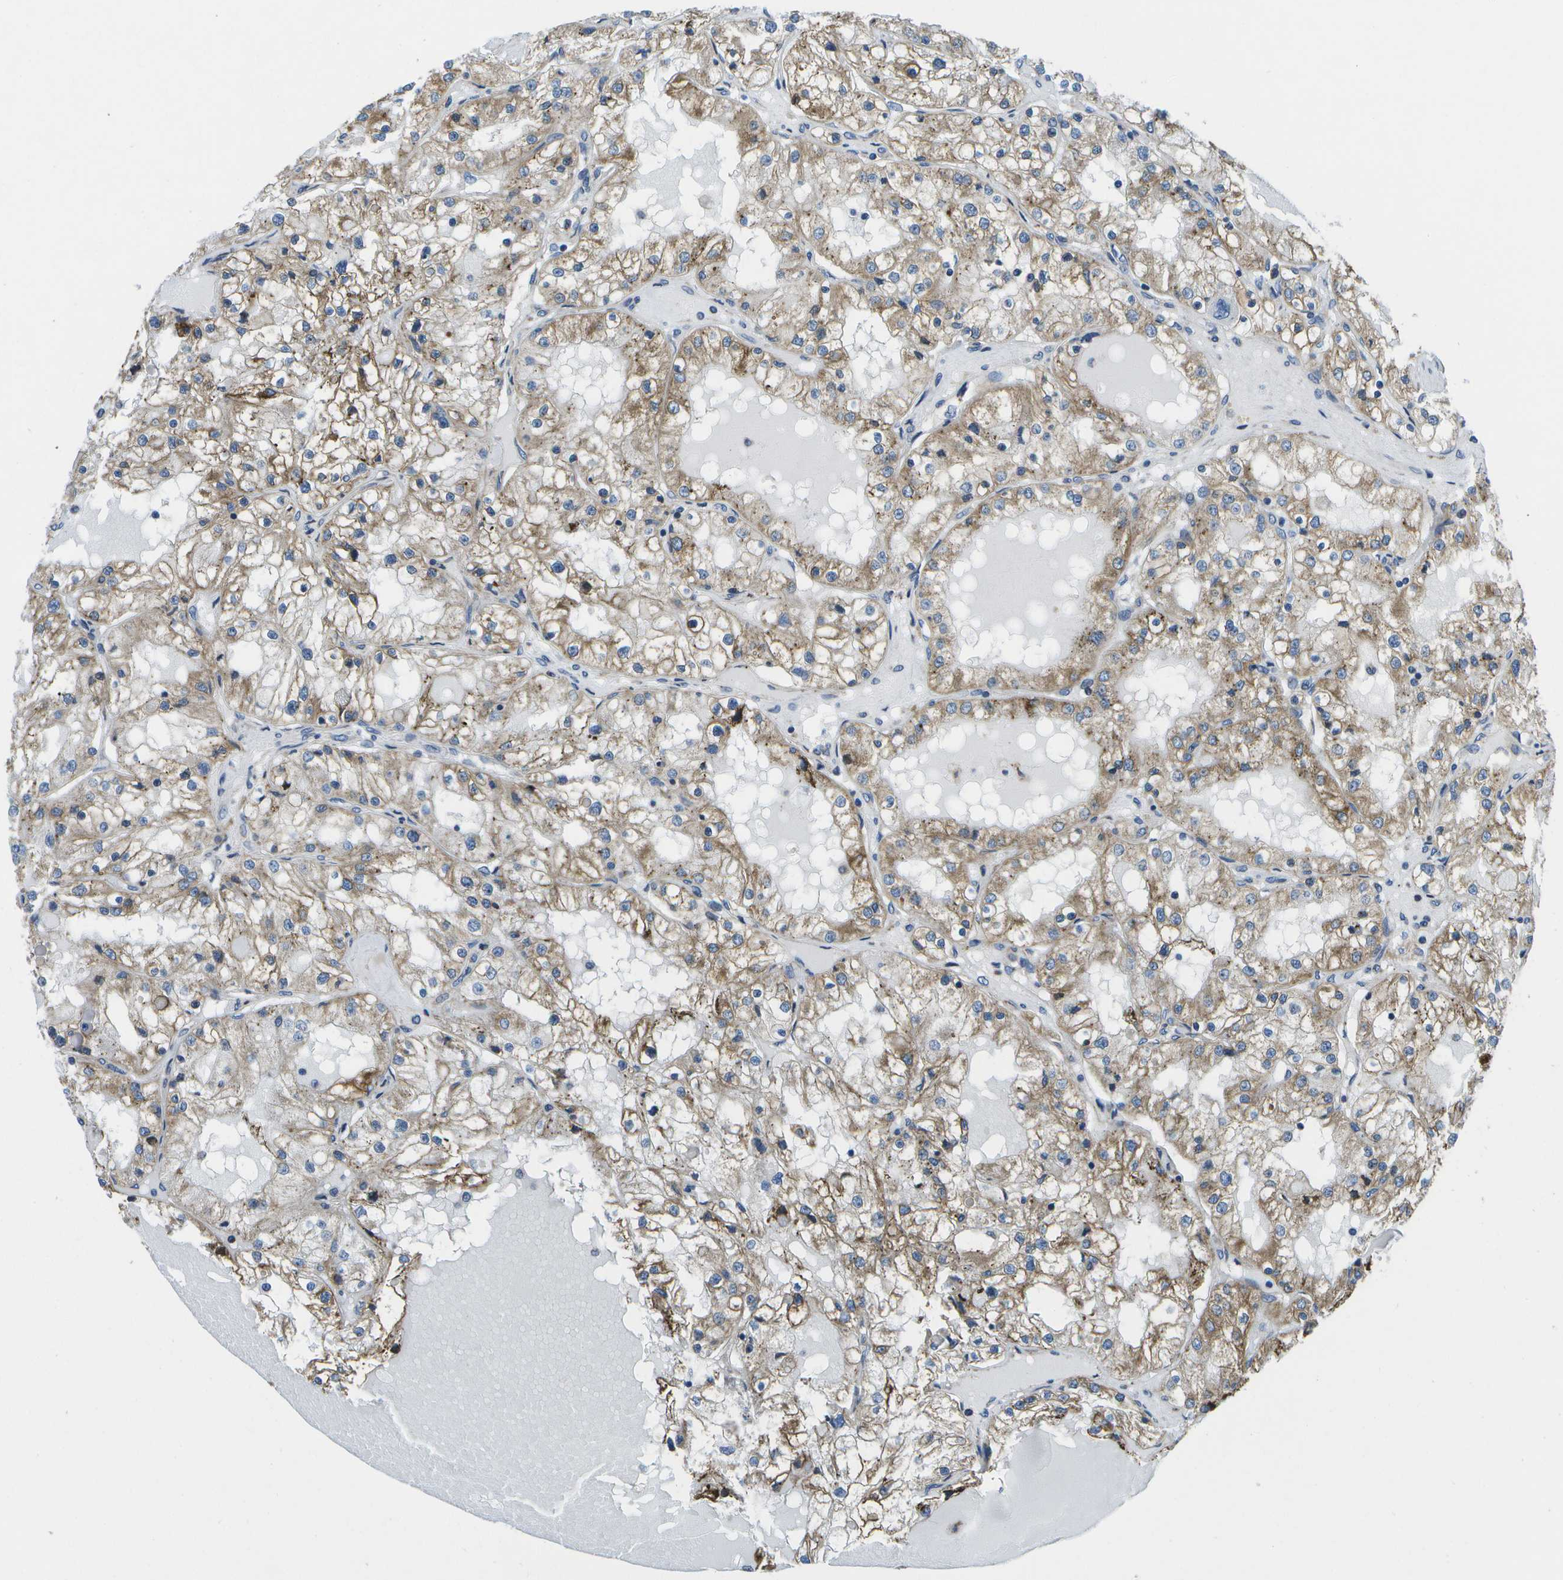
{"staining": {"intensity": "moderate", "quantity": ">75%", "location": "cytoplasmic/membranous"}, "tissue": "renal cancer", "cell_type": "Tumor cells", "image_type": "cancer", "snomed": [{"axis": "morphology", "description": "Adenocarcinoma, NOS"}, {"axis": "topography", "description": "Kidney"}], "caption": "Brown immunohistochemical staining in human renal adenocarcinoma displays moderate cytoplasmic/membranous expression in about >75% of tumor cells.", "gene": "GDF5", "patient": {"sex": "male", "age": 68}}